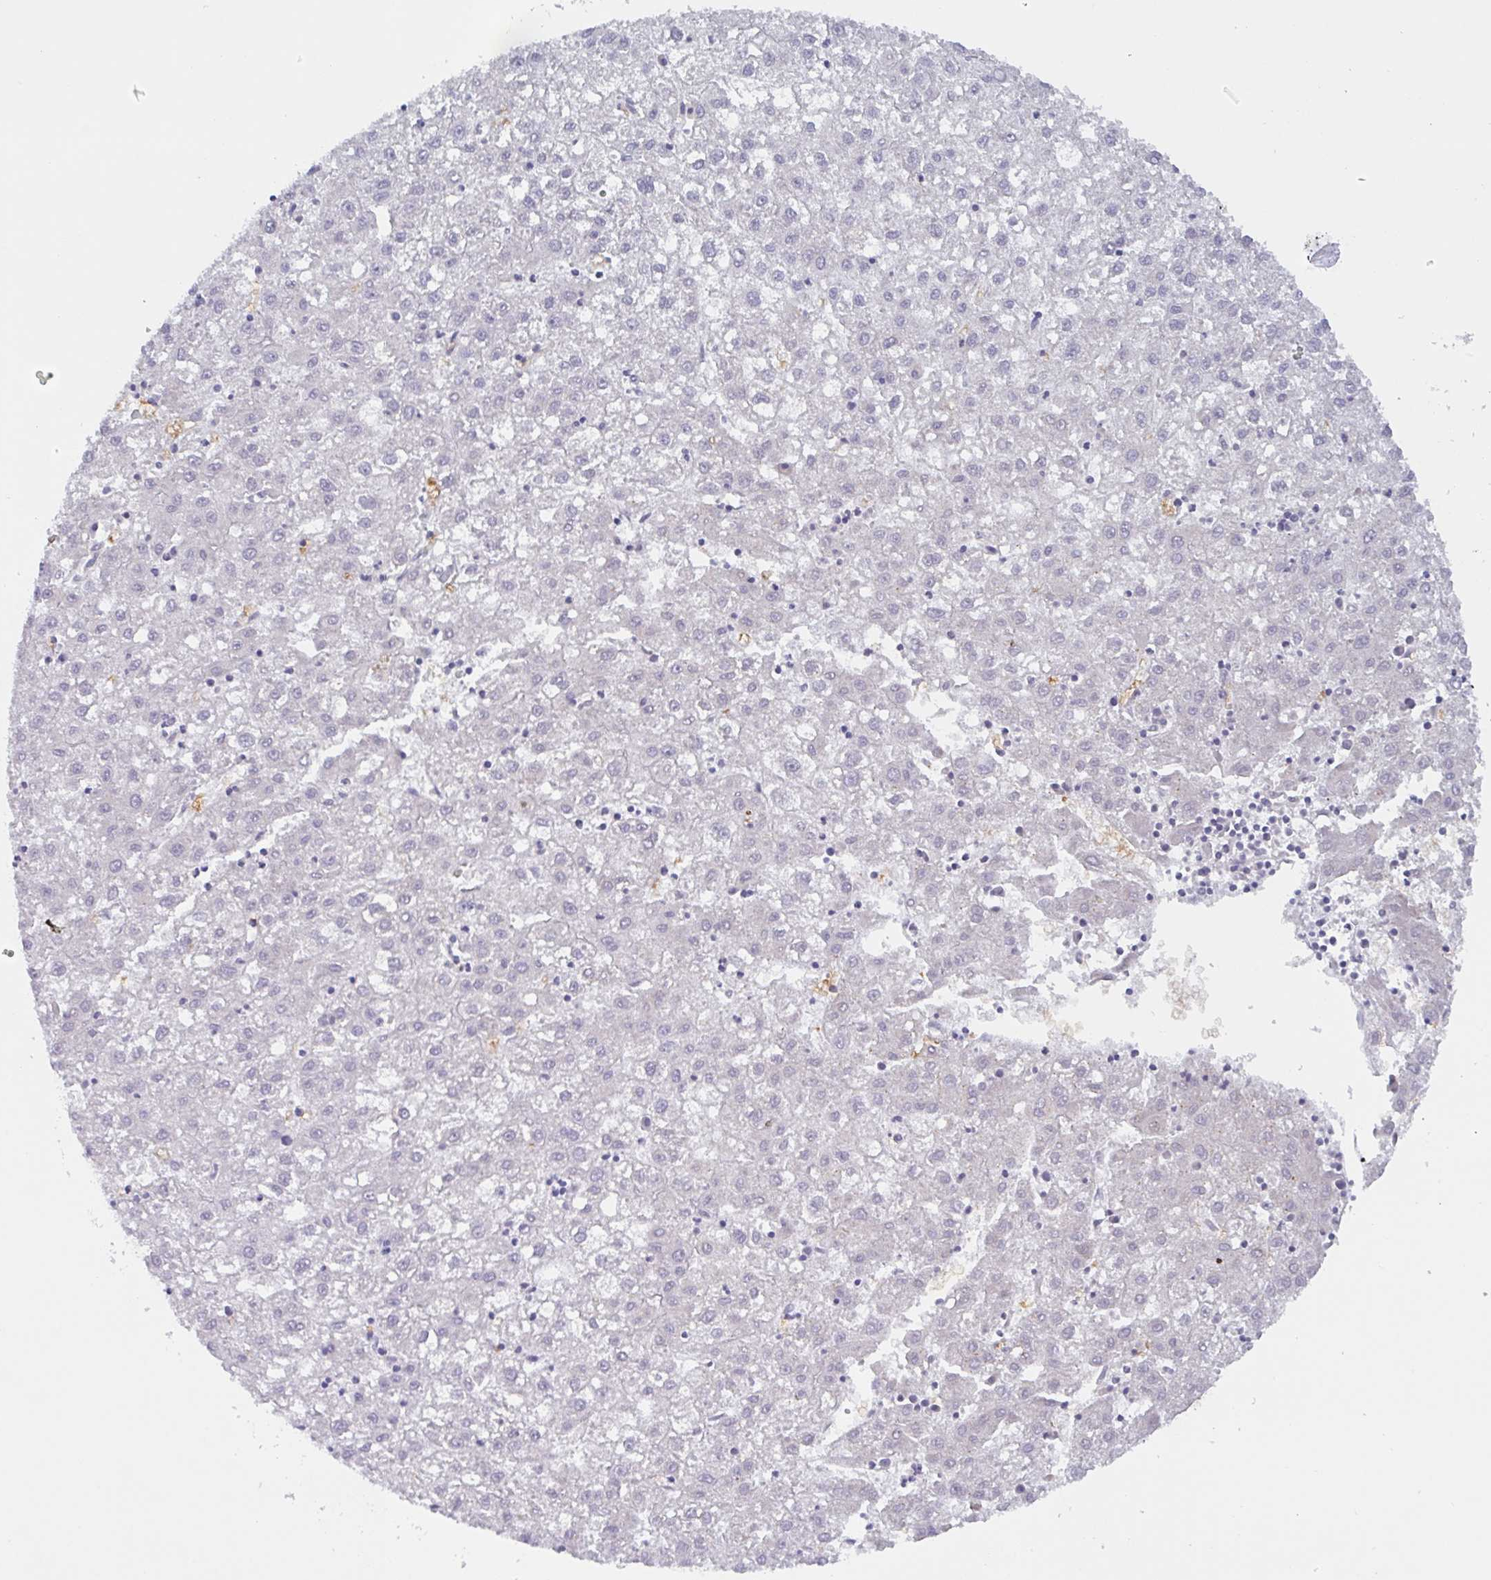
{"staining": {"intensity": "negative", "quantity": "none", "location": "none"}, "tissue": "liver cancer", "cell_type": "Tumor cells", "image_type": "cancer", "snomed": [{"axis": "morphology", "description": "Carcinoma, Hepatocellular, NOS"}, {"axis": "topography", "description": "Liver"}], "caption": "Tumor cells are negative for brown protein staining in liver cancer.", "gene": "RHAG", "patient": {"sex": "male", "age": 72}}